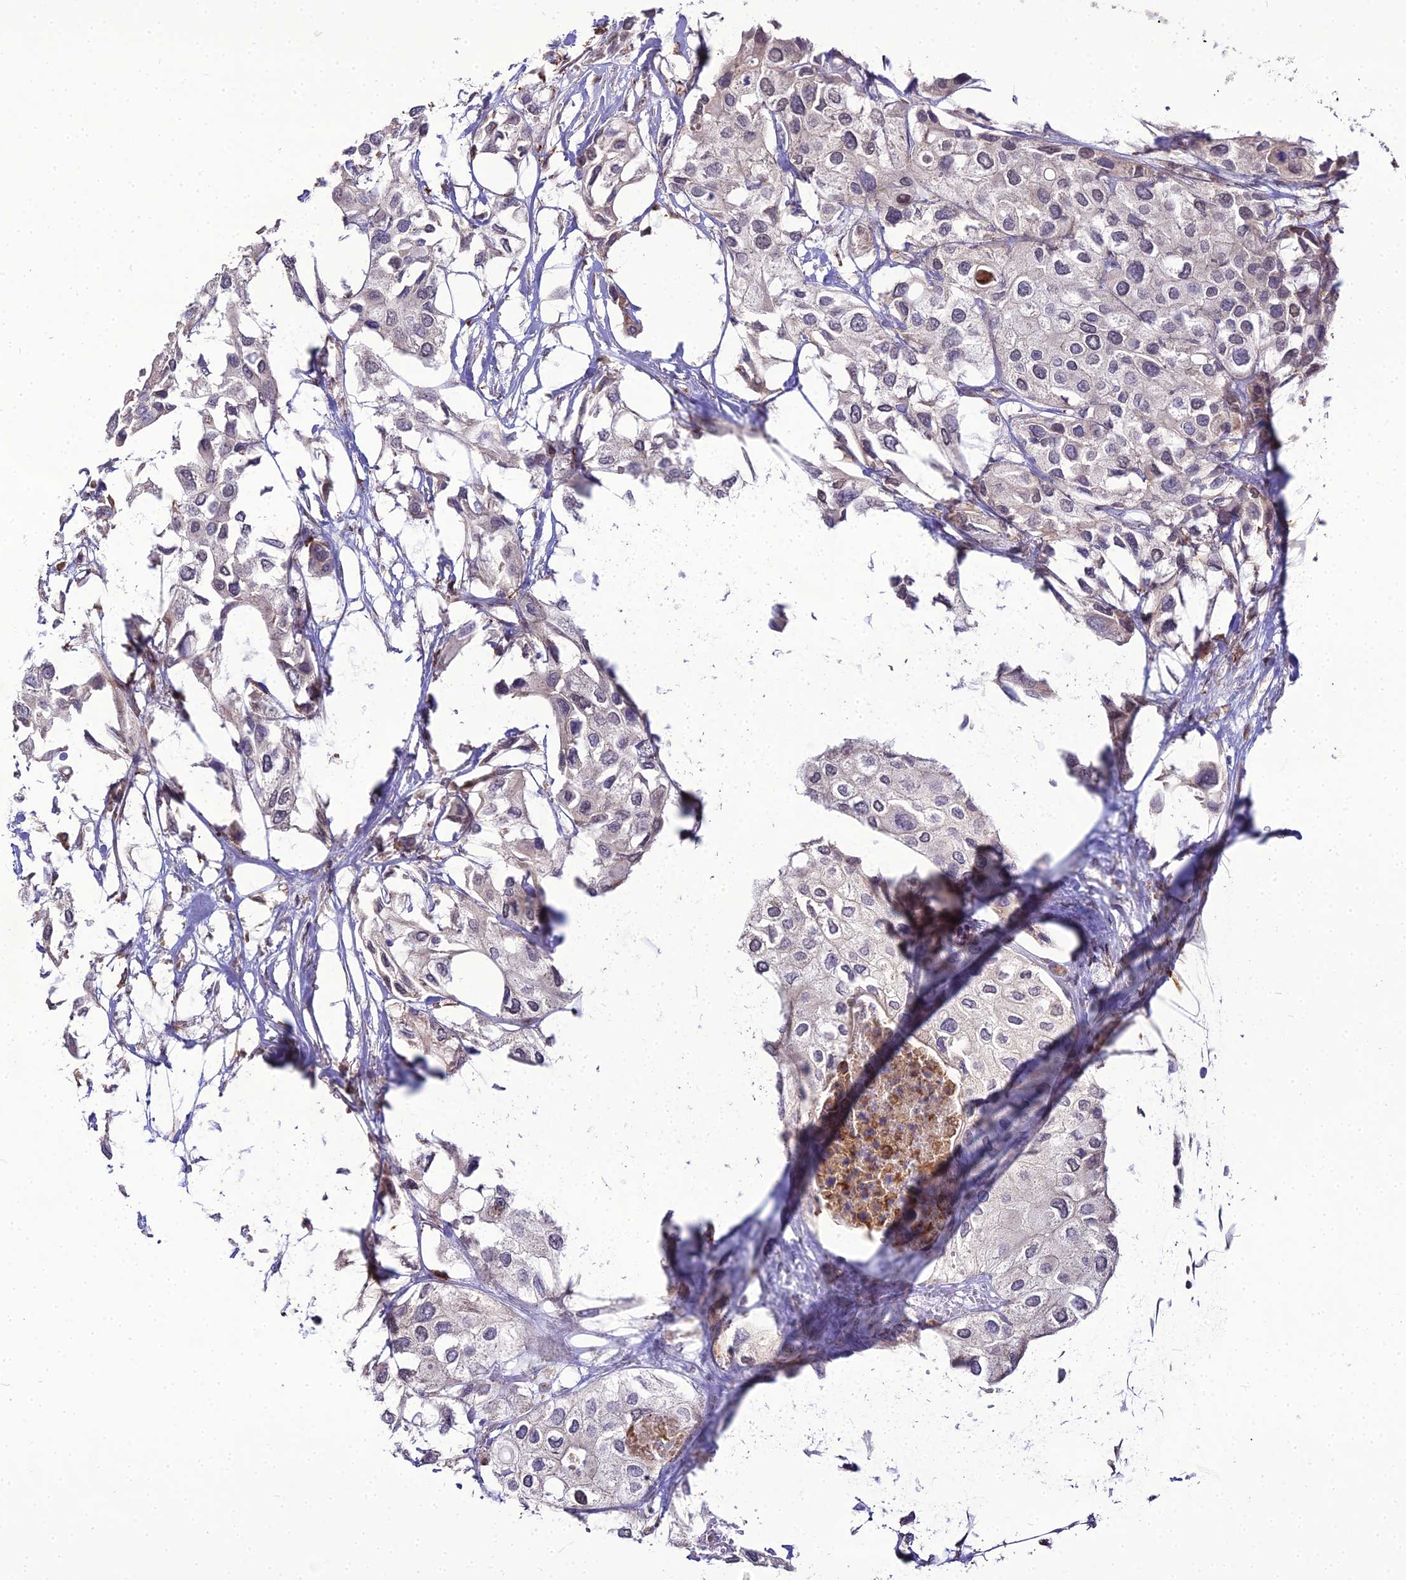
{"staining": {"intensity": "negative", "quantity": "none", "location": "none"}, "tissue": "urothelial cancer", "cell_type": "Tumor cells", "image_type": "cancer", "snomed": [{"axis": "morphology", "description": "Urothelial carcinoma, High grade"}, {"axis": "topography", "description": "Urinary bladder"}], "caption": "Tumor cells show no significant positivity in high-grade urothelial carcinoma.", "gene": "TROAP", "patient": {"sex": "male", "age": 64}}